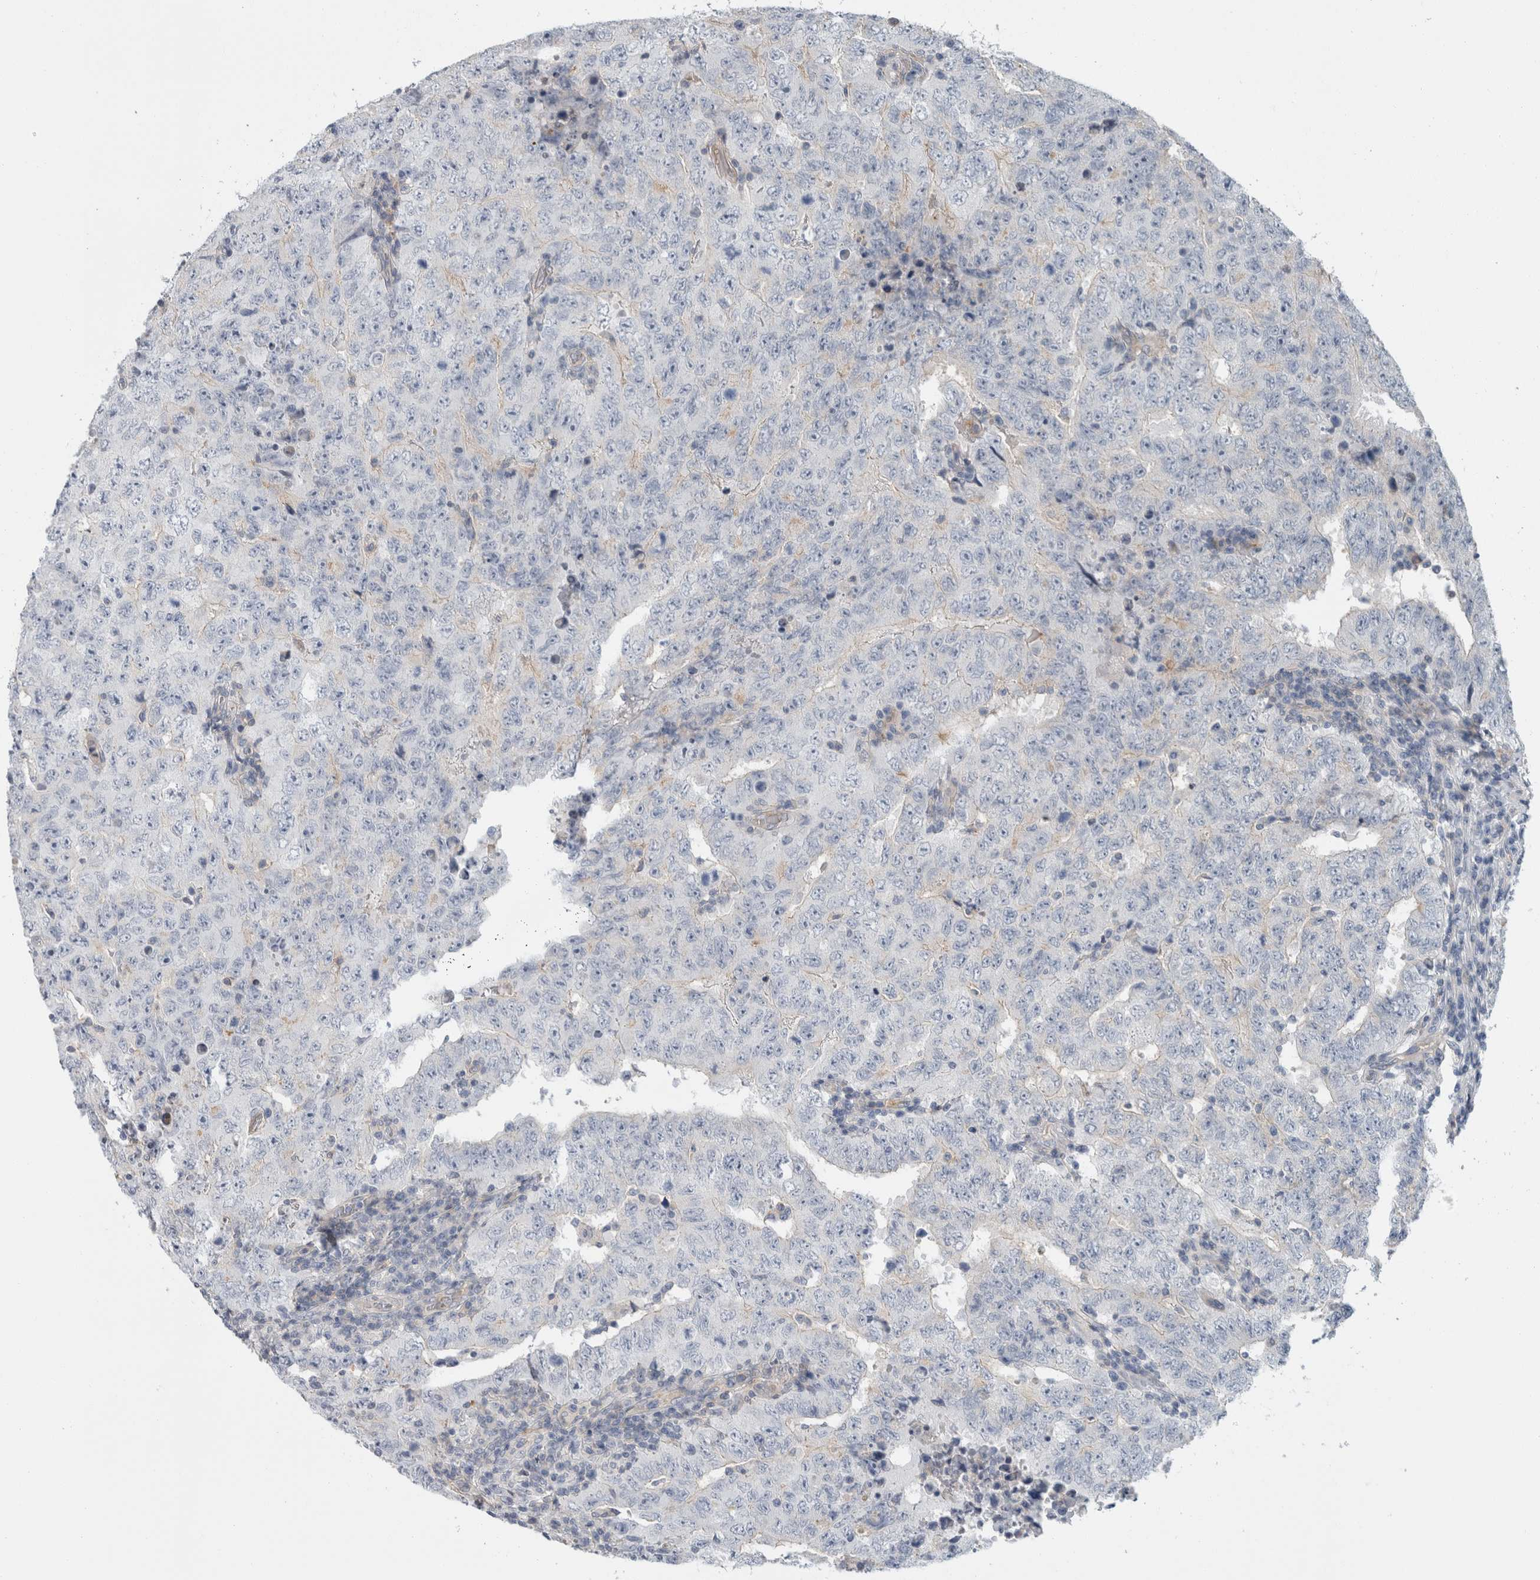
{"staining": {"intensity": "negative", "quantity": "none", "location": "none"}, "tissue": "testis cancer", "cell_type": "Tumor cells", "image_type": "cancer", "snomed": [{"axis": "morphology", "description": "Carcinoma, Embryonal, NOS"}, {"axis": "topography", "description": "Testis"}], "caption": "Immunohistochemistry (IHC) of human testis cancer shows no positivity in tumor cells. The staining was performed using DAB (3,3'-diaminobenzidine) to visualize the protein expression in brown, while the nuclei were stained in blue with hematoxylin (Magnification: 20x).", "gene": "CD55", "patient": {"sex": "male", "age": 26}}